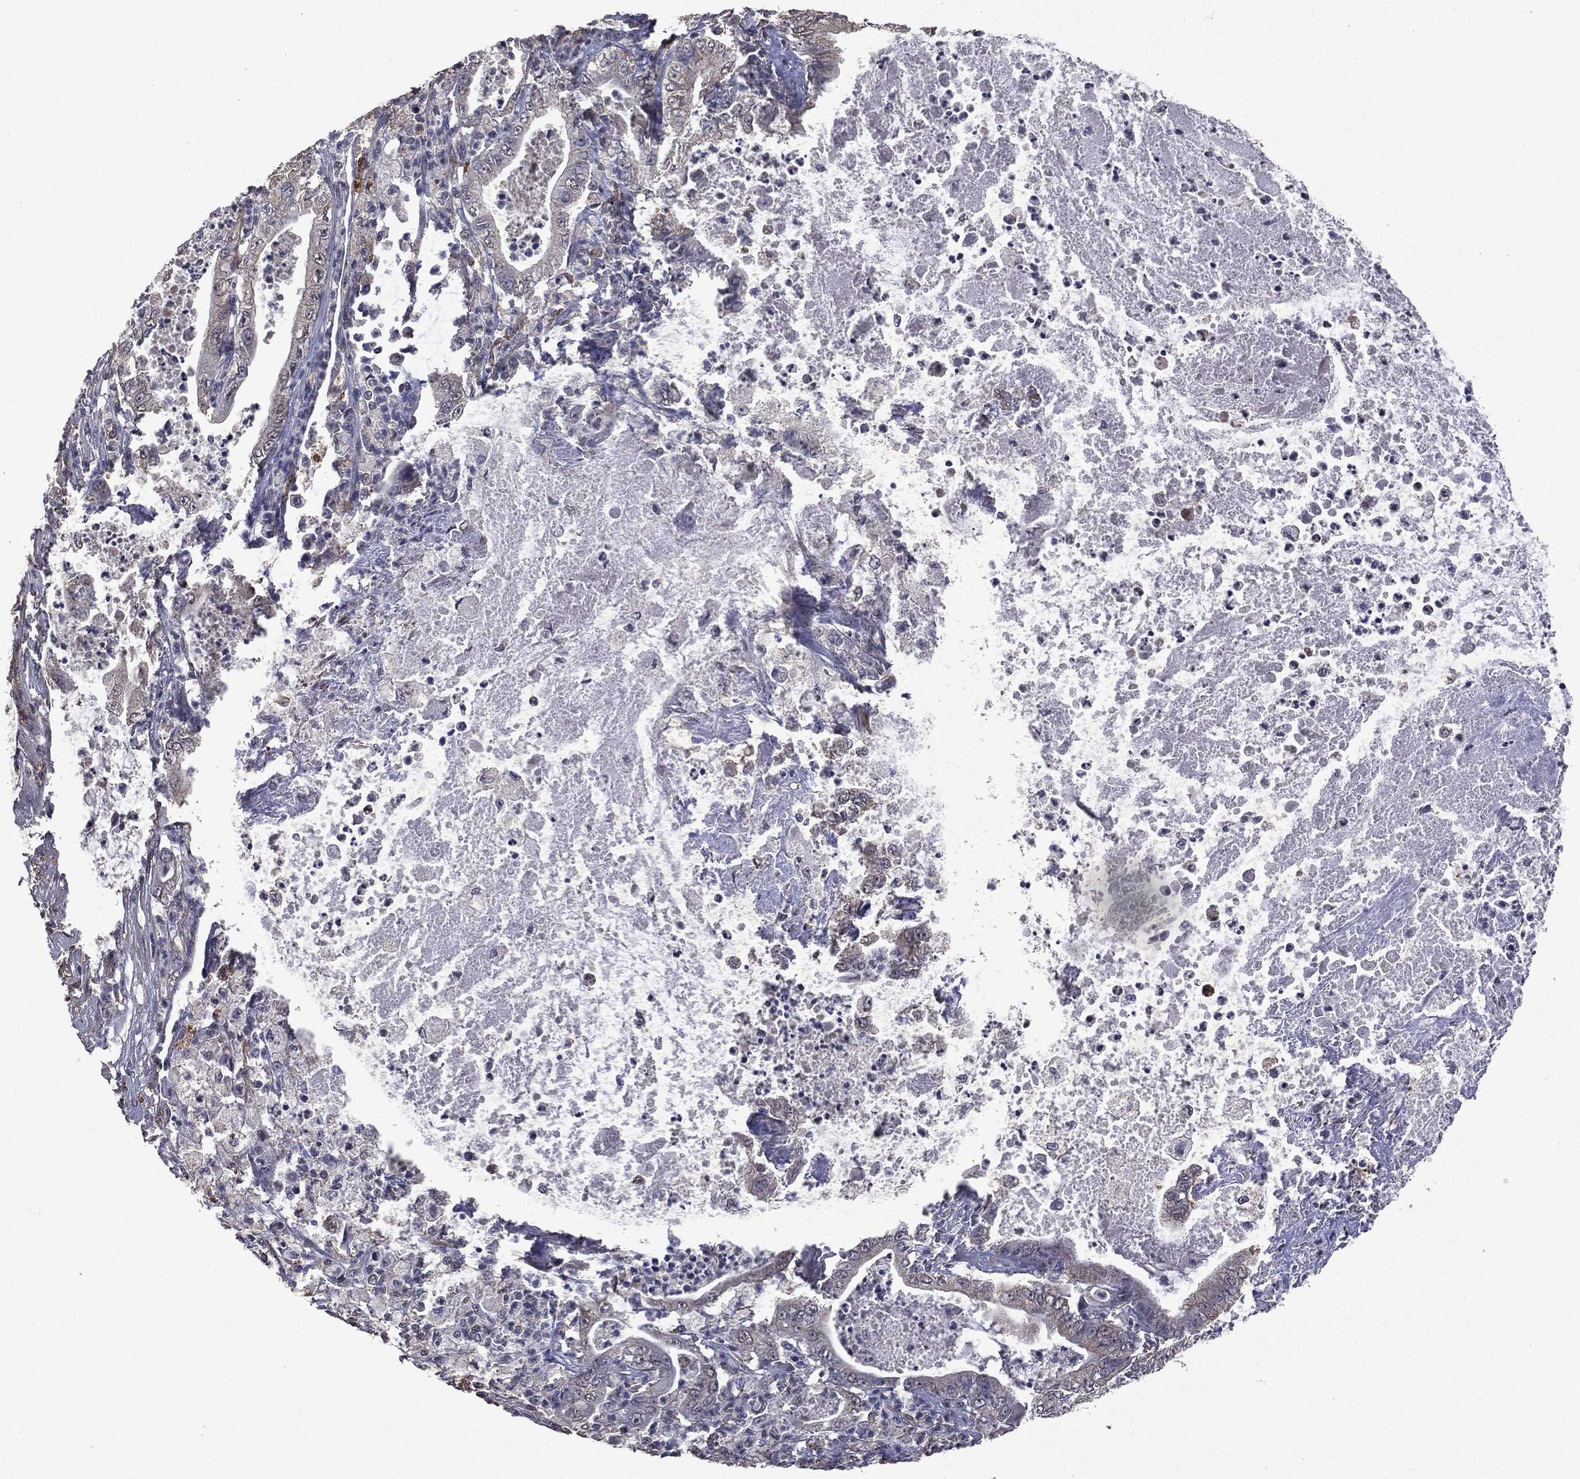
{"staining": {"intensity": "negative", "quantity": "none", "location": "none"}, "tissue": "pancreatic cancer", "cell_type": "Tumor cells", "image_type": "cancer", "snomed": [{"axis": "morphology", "description": "Adenocarcinoma, NOS"}, {"axis": "topography", "description": "Pancreas"}], "caption": "High magnification brightfield microscopy of adenocarcinoma (pancreatic) stained with DAB (3,3'-diaminobenzidine) (brown) and counterstained with hematoxylin (blue): tumor cells show no significant staining.", "gene": "PTEN", "patient": {"sex": "male", "age": 71}}